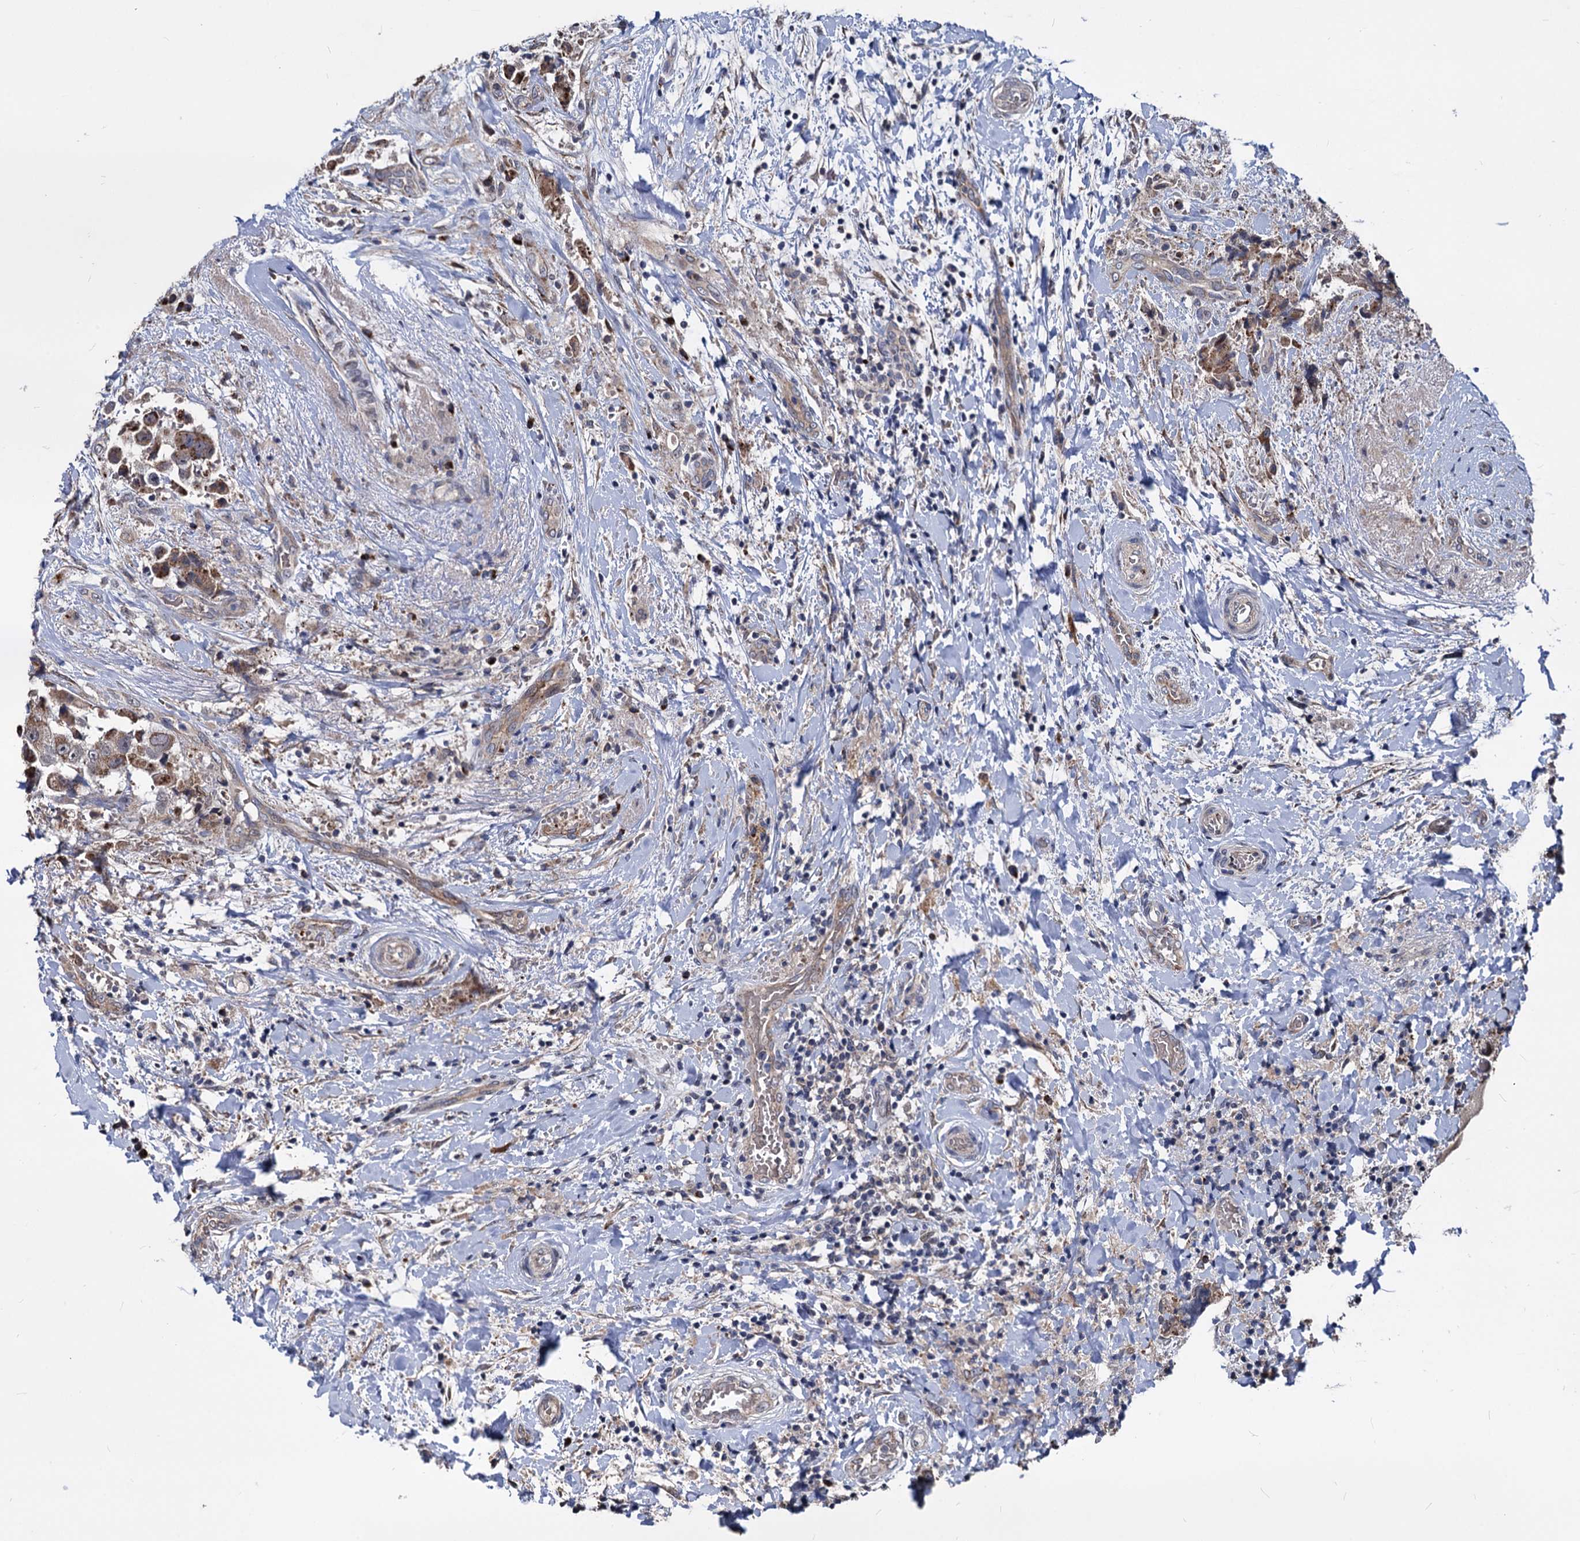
{"staining": {"intensity": "weak", "quantity": ">75%", "location": "cytoplasmic/membranous"}, "tissue": "breast cancer", "cell_type": "Tumor cells", "image_type": "cancer", "snomed": [{"axis": "morphology", "description": "Normal tissue, NOS"}, {"axis": "morphology", "description": "Duct carcinoma"}, {"axis": "topography", "description": "Breast"}], "caption": "A brown stain highlights weak cytoplasmic/membranous positivity of a protein in human infiltrating ductal carcinoma (breast) tumor cells. The protein is stained brown, and the nuclei are stained in blue (DAB IHC with brightfield microscopy, high magnification).", "gene": "SMAGP", "patient": {"sex": "female", "age": 62}}